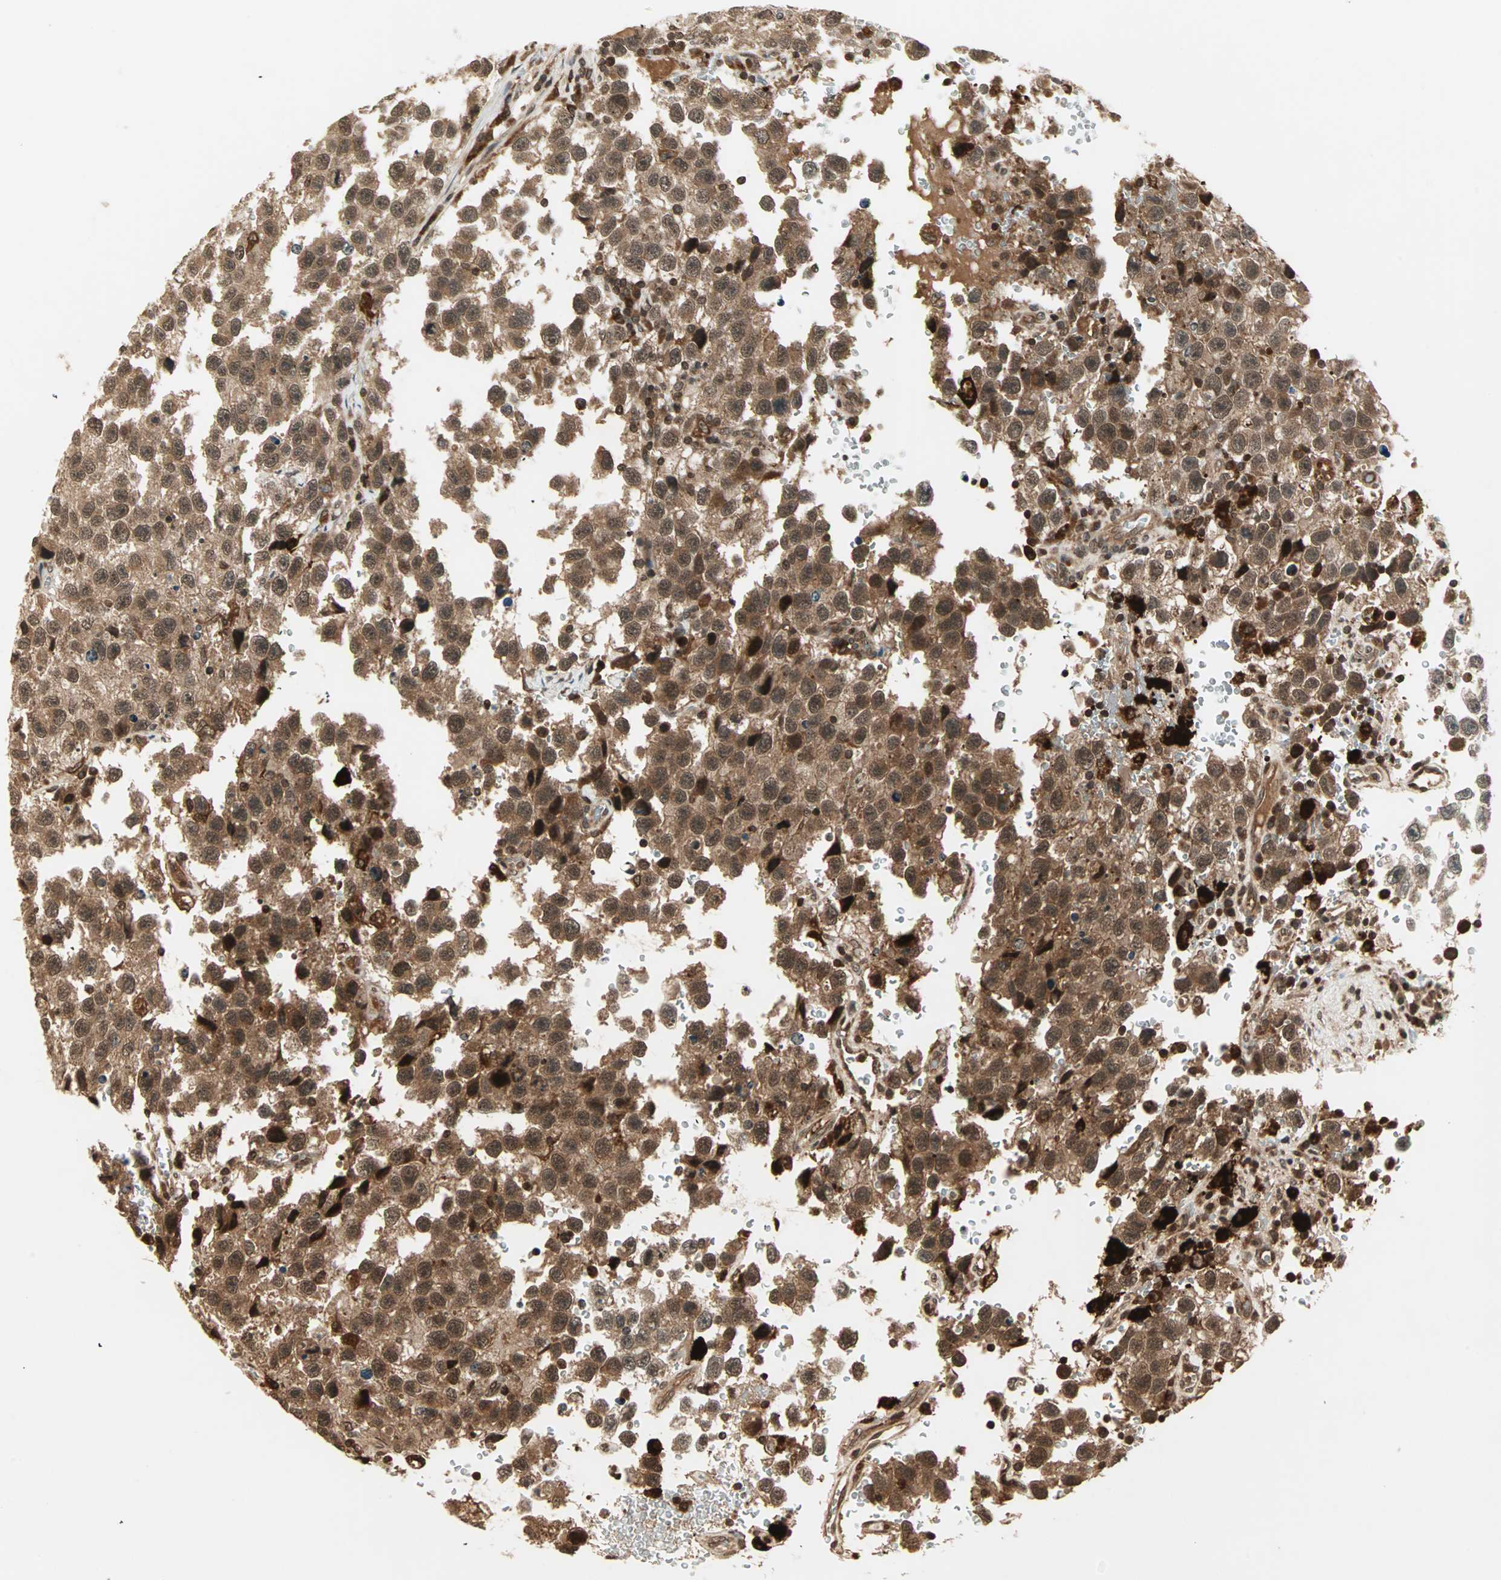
{"staining": {"intensity": "strong", "quantity": ">75%", "location": "cytoplasmic/membranous,nuclear"}, "tissue": "testis cancer", "cell_type": "Tumor cells", "image_type": "cancer", "snomed": [{"axis": "morphology", "description": "Seminoma, NOS"}, {"axis": "topography", "description": "Testis"}], "caption": "The micrograph shows a brown stain indicating the presence of a protein in the cytoplasmic/membranous and nuclear of tumor cells in testis cancer (seminoma).", "gene": "RFFL", "patient": {"sex": "male", "age": 33}}